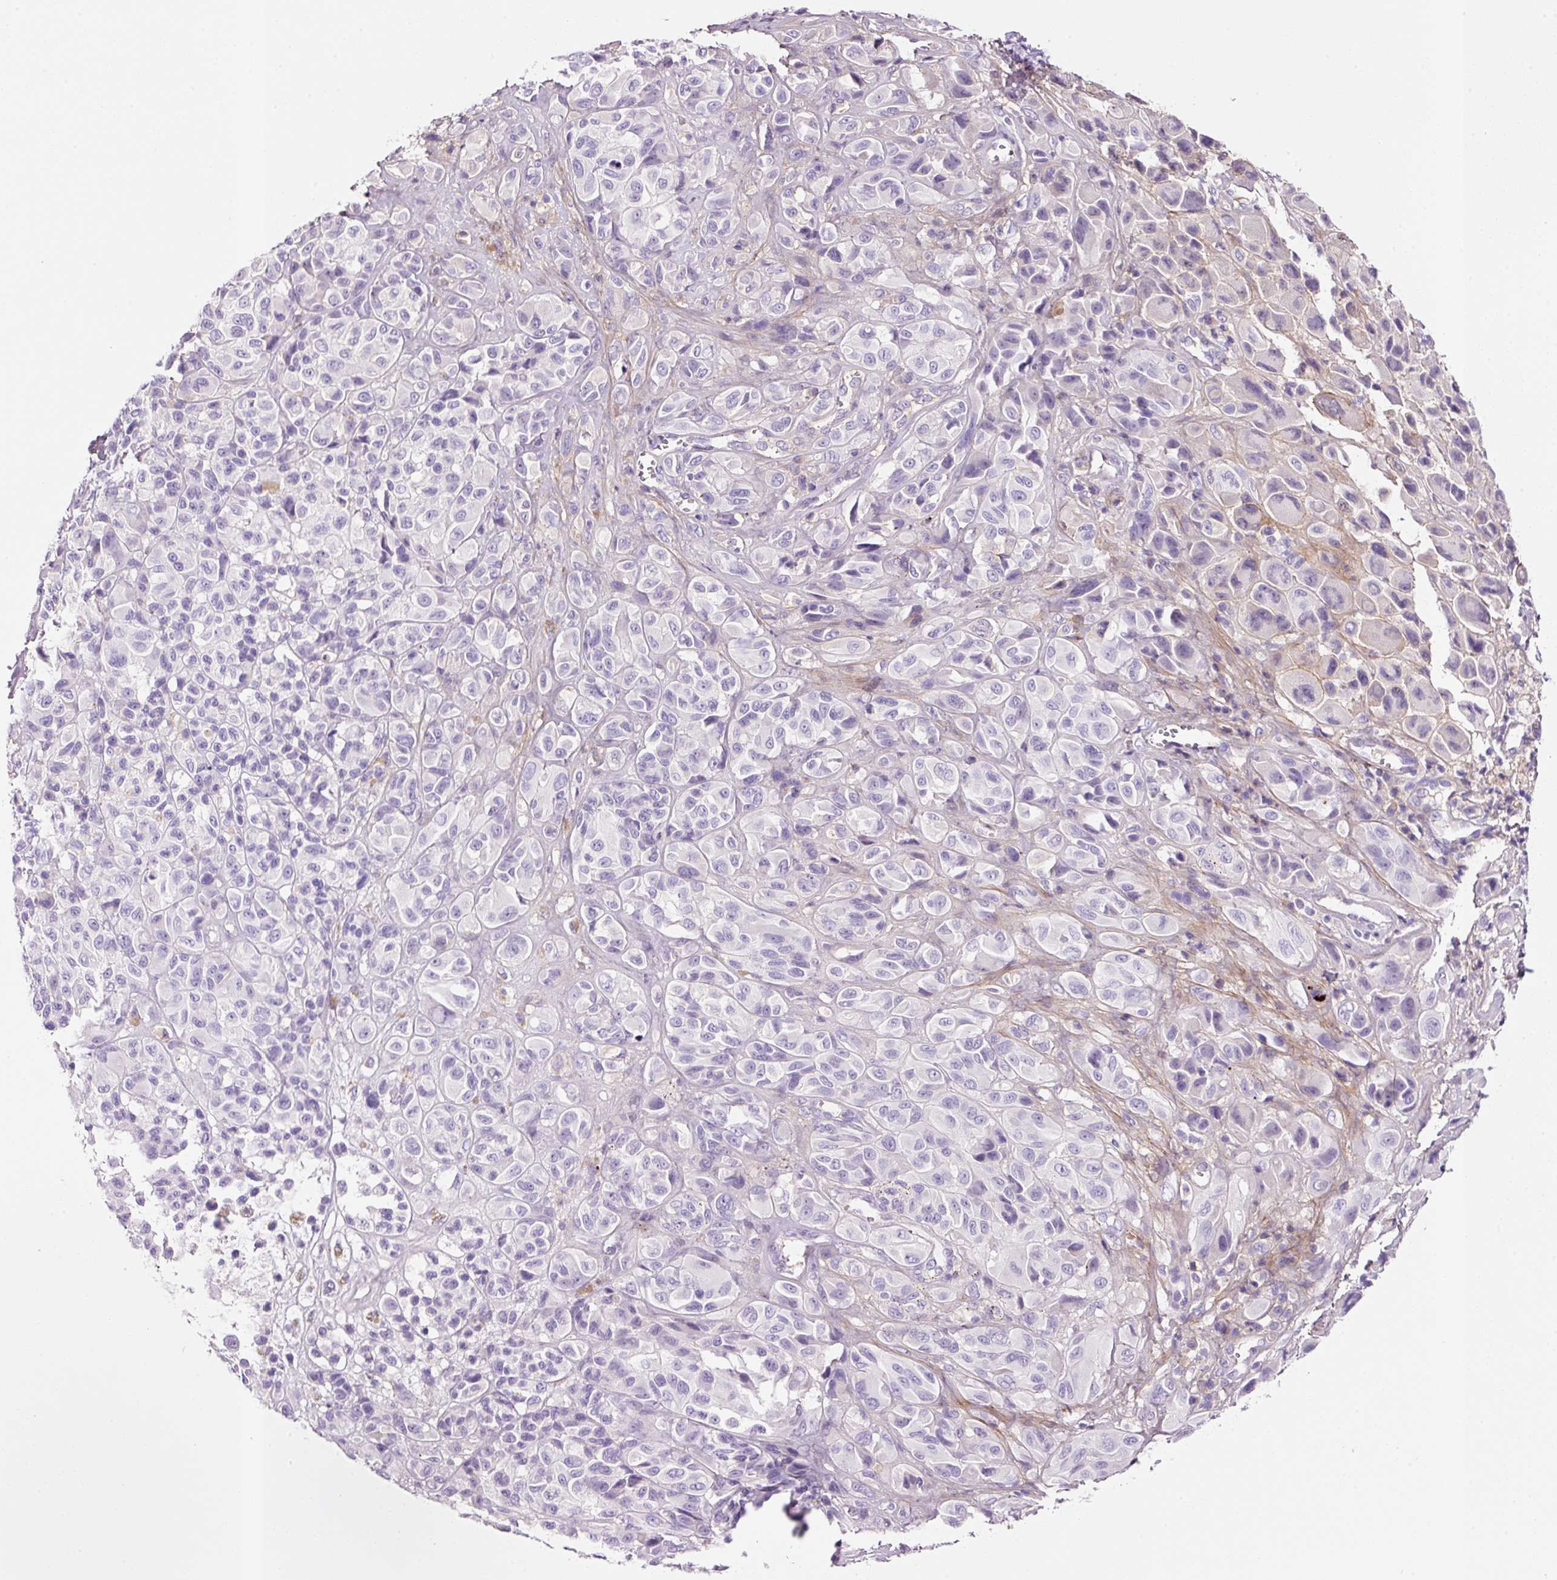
{"staining": {"intensity": "negative", "quantity": "none", "location": "none"}, "tissue": "melanoma", "cell_type": "Tumor cells", "image_type": "cancer", "snomed": [{"axis": "morphology", "description": "Malignant melanoma, NOS"}, {"axis": "topography", "description": "Skin of trunk"}], "caption": "Human melanoma stained for a protein using immunohistochemistry displays no positivity in tumor cells.", "gene": "SOS2", "patient": {"sex": "male", "age": 71}}